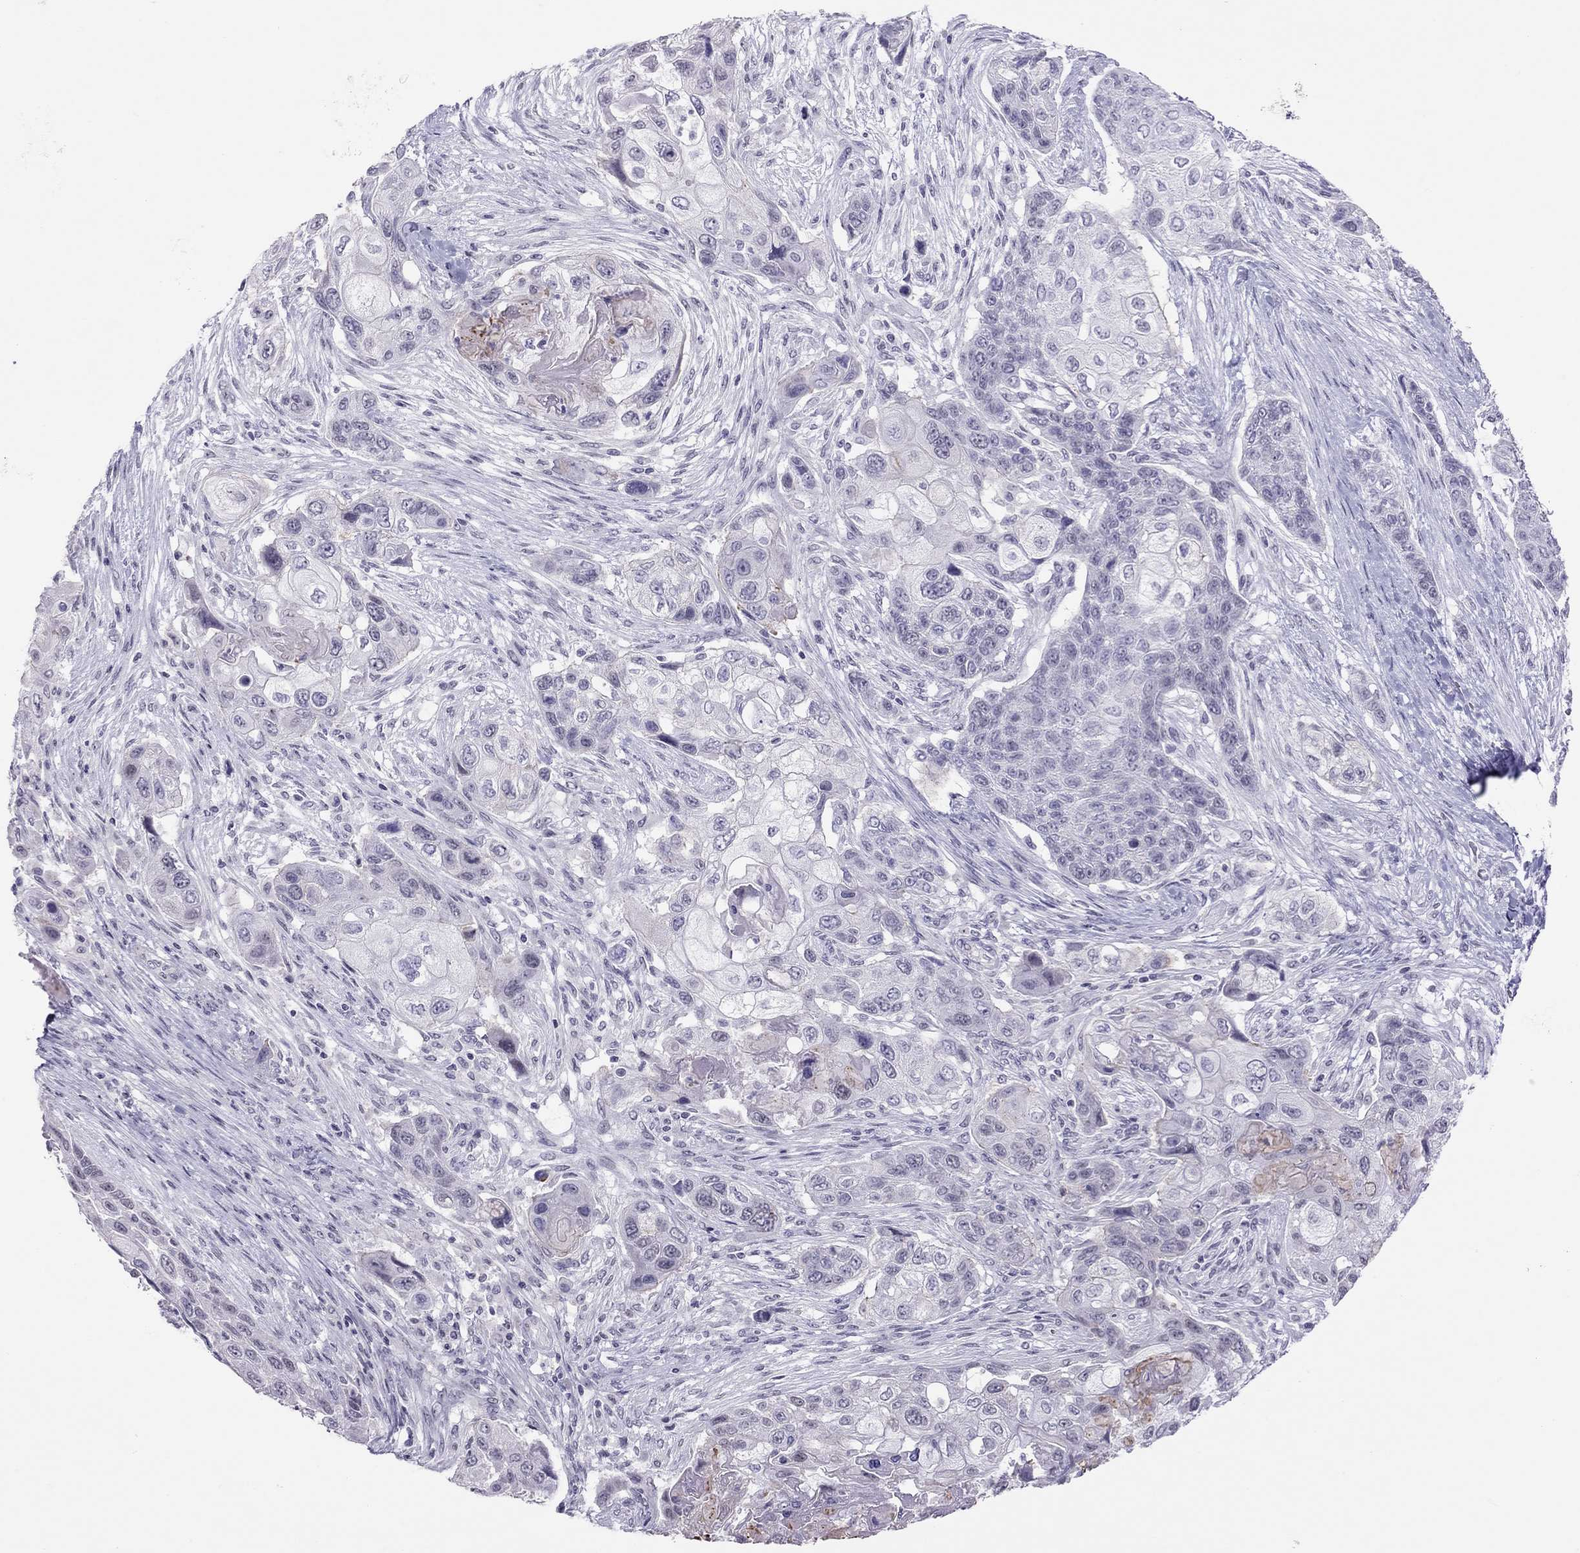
{"staining": {"intensity": "negative", "quantity": "none", "location": "none"}, "tissue": "lung cancer", "cell_type": "Tumor cells", "image_type": "cancer", "snomed": [{"axis": "morphology", "description": "Squamous cell carcinoma, NOS"}, {"axis": "topography", "description": "Lung"}], "caption": "A histopathology image of lung cancer (squamous cell carcinoma) stained for a protein demonstrates no brown staining in tumor cells.", "gene": "JHY", "patient": {"sex": "male", "age": 69}}